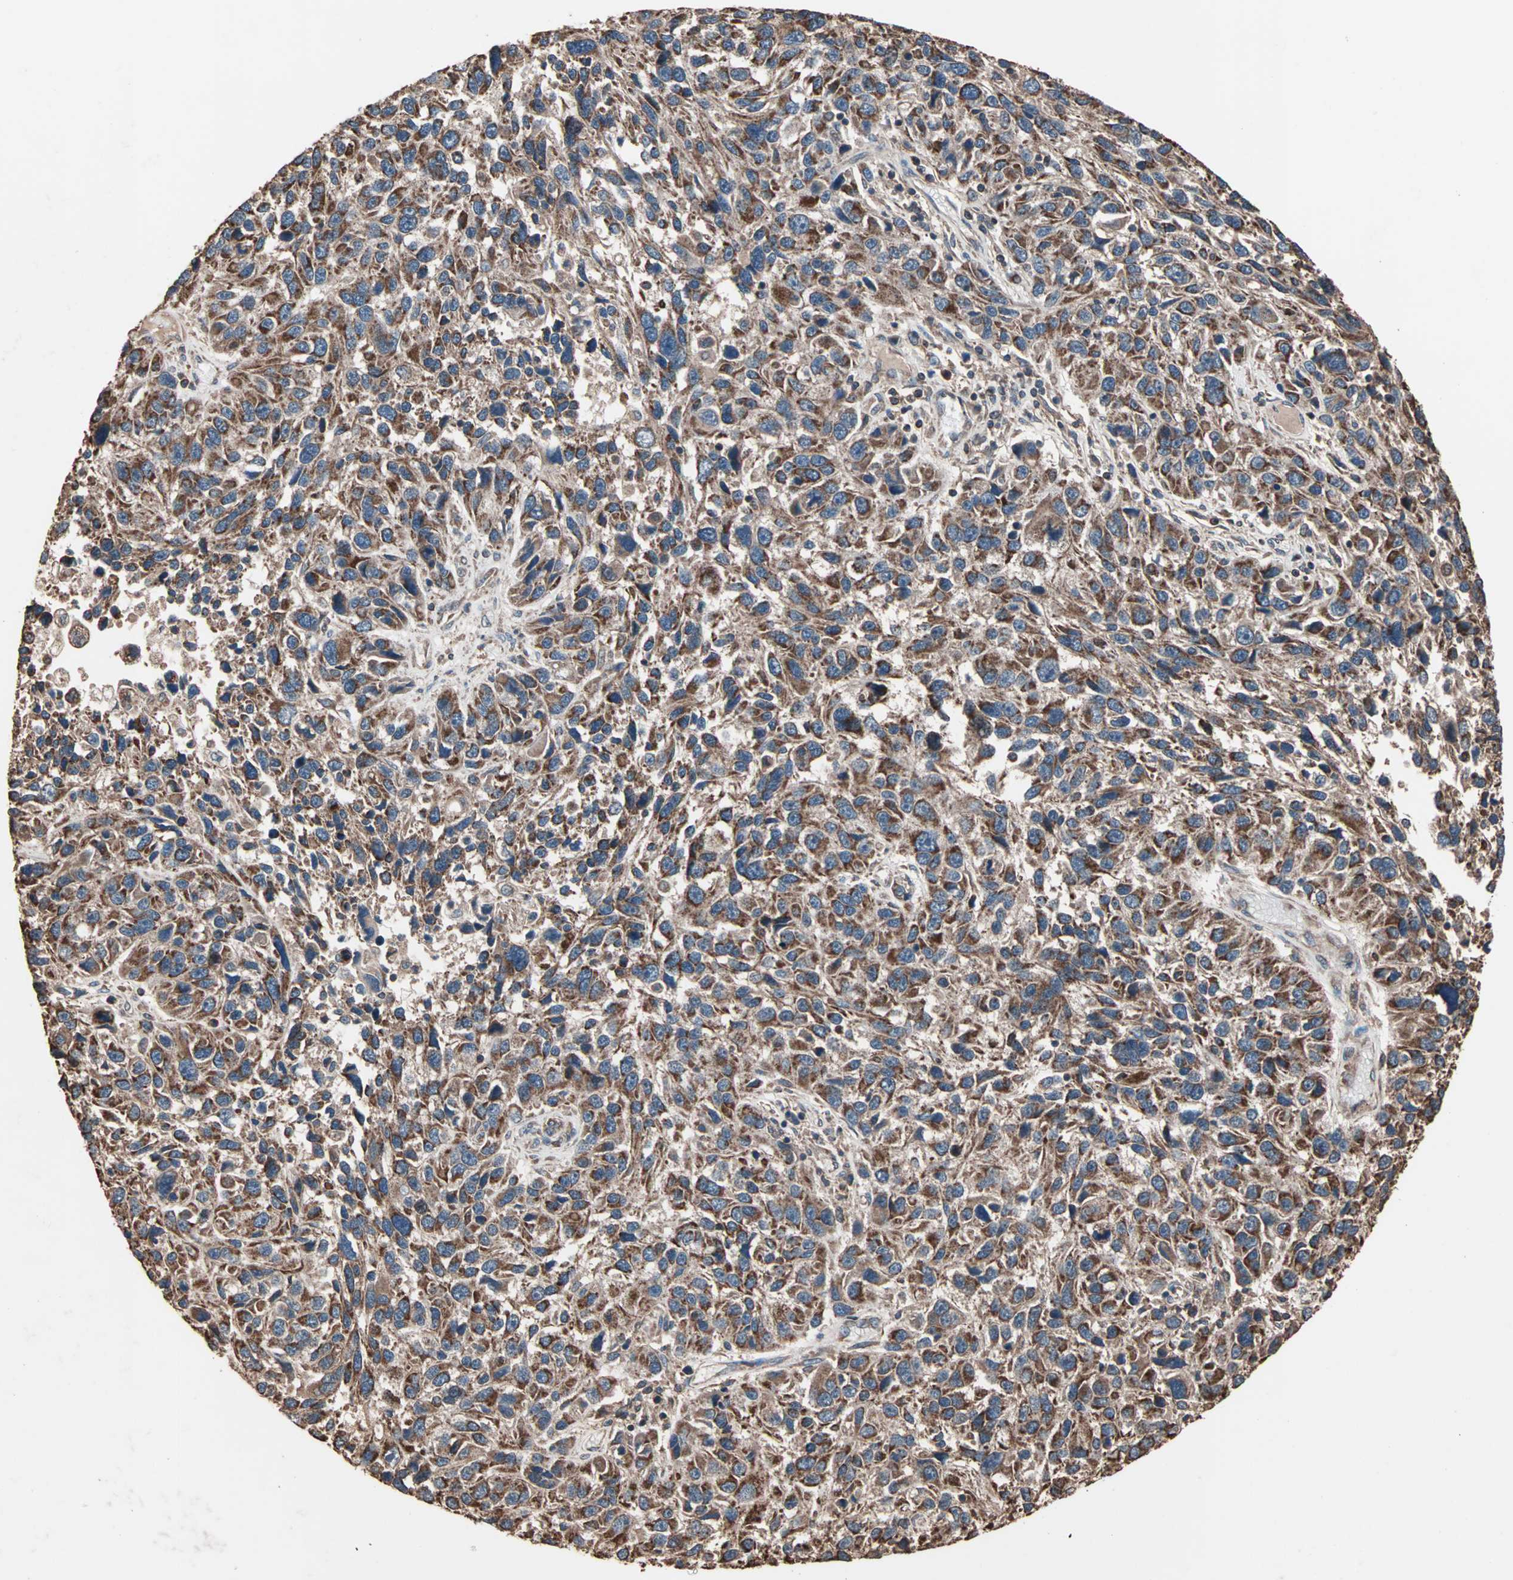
{"staining": {"intensity": "strong", "quantity": ">75%", "location": "cytoplasmic/membranous"}, "tissue": "melanoma", "cell_type": "Tumor cells", "image_type": "cancer", "snomed": [{"axis": "morphology", "description": "Malignant melanoma, NOS"}, {"axis": "topography", "description": "Skin"}], "caption": "This histopathology image shows immunohistochemistry staining of human melanoma, with high strong cytoplasmic/membranous positivity in about >75% of tumor cells.", "gene": "MRPL2", "patient": {"sex": "male", "age": 53}}